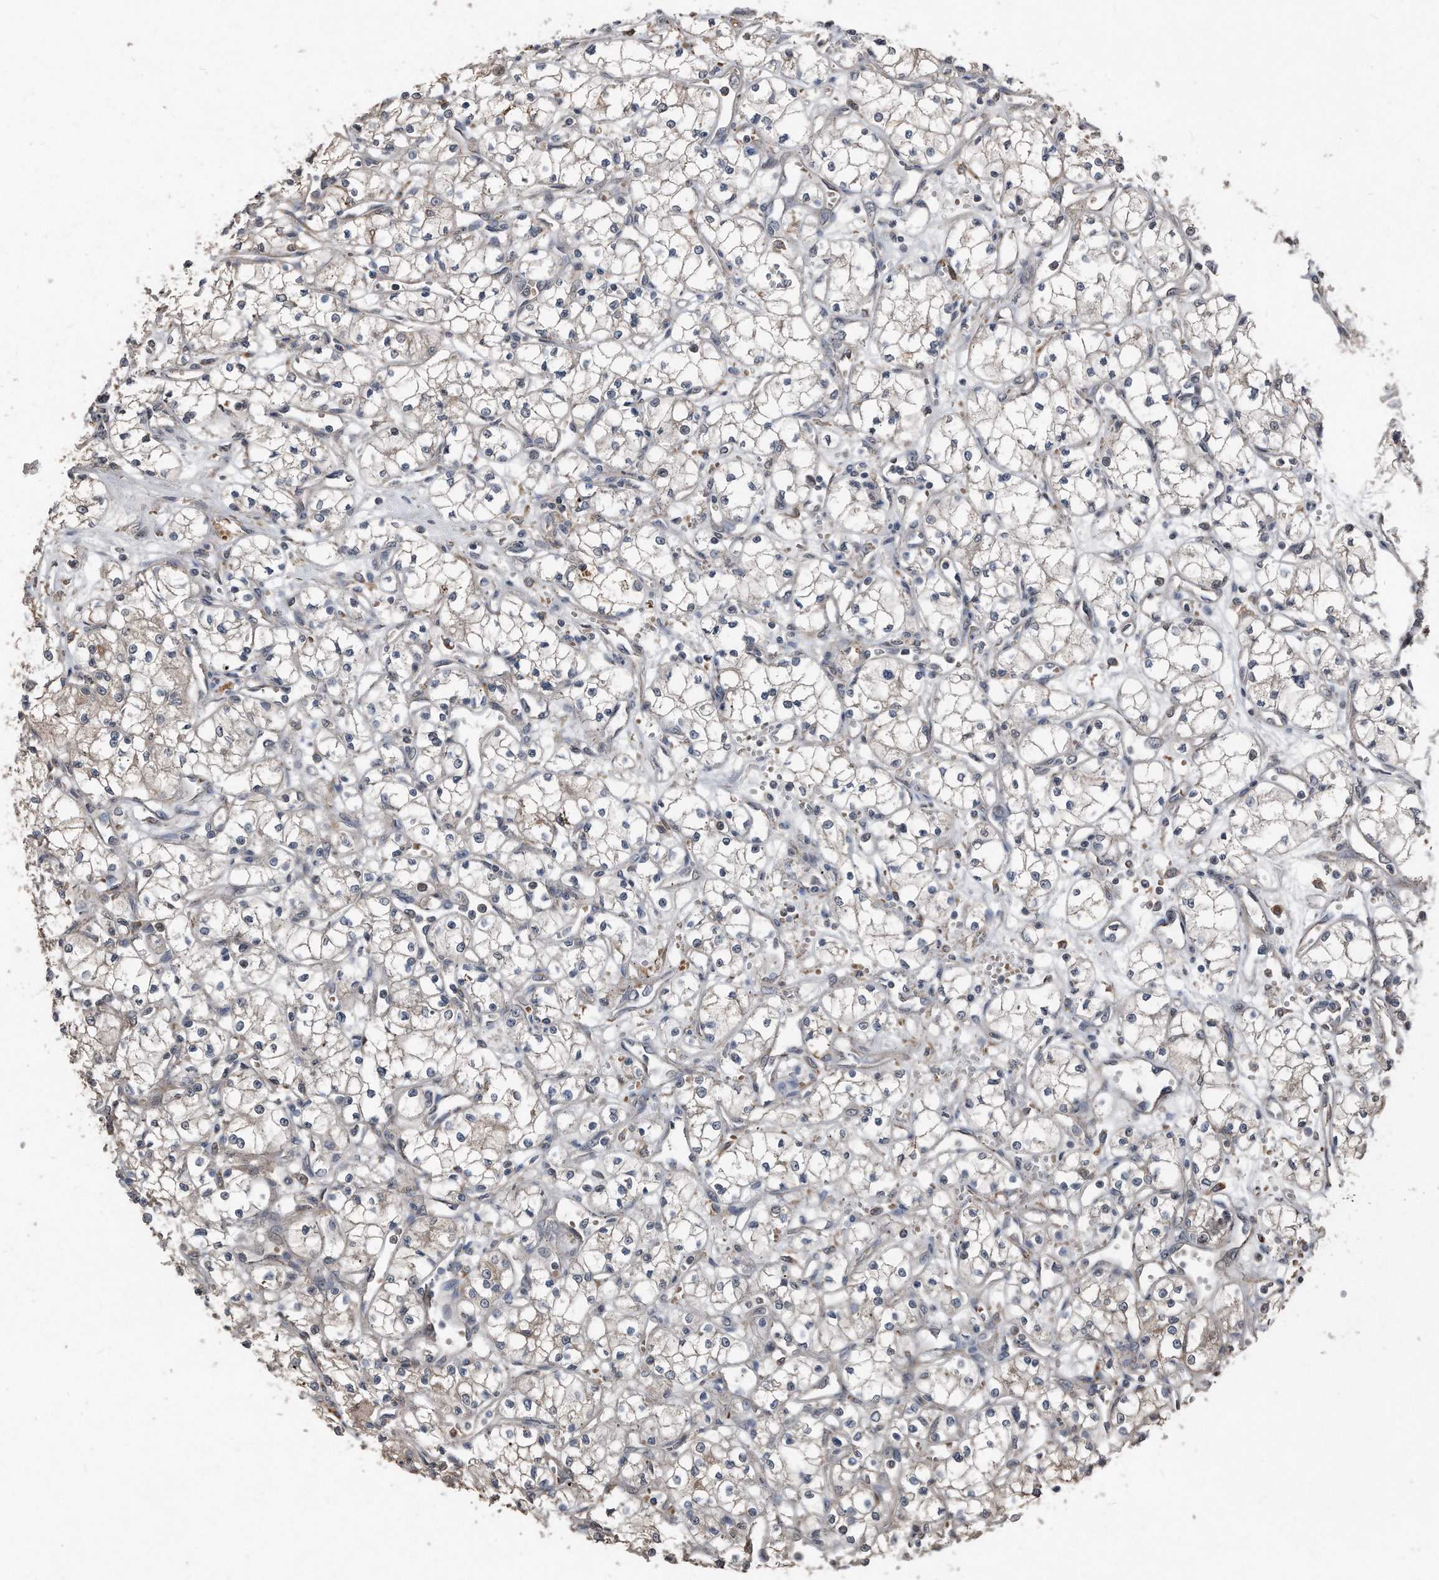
{"staining": {"intensity": "weak", "quantity": "25%-75%", "location": "cytoplasmic/membranous"}, "tissue": "renal cancer", "cell_type": "Tumor cells", "image_type": "cancer", "snomed": [{"axis": "morphology", "description": "Adenocarcinoma, NOS"}, {"axis": "topography", "description": "Kidney"}], "caption": "DAB (3,3'-diaminobenzidine) immunohistochemical staining of adenocarcinoma (renal) shows weak cytoplasmic/membranous protein expression in about 25%-75% of tumor cells. The protein of interest is shown in brown color, while the nuclei are stained blue.", "gene": "ANKRD10", "patient": {"sex": "male", "age": 59}}